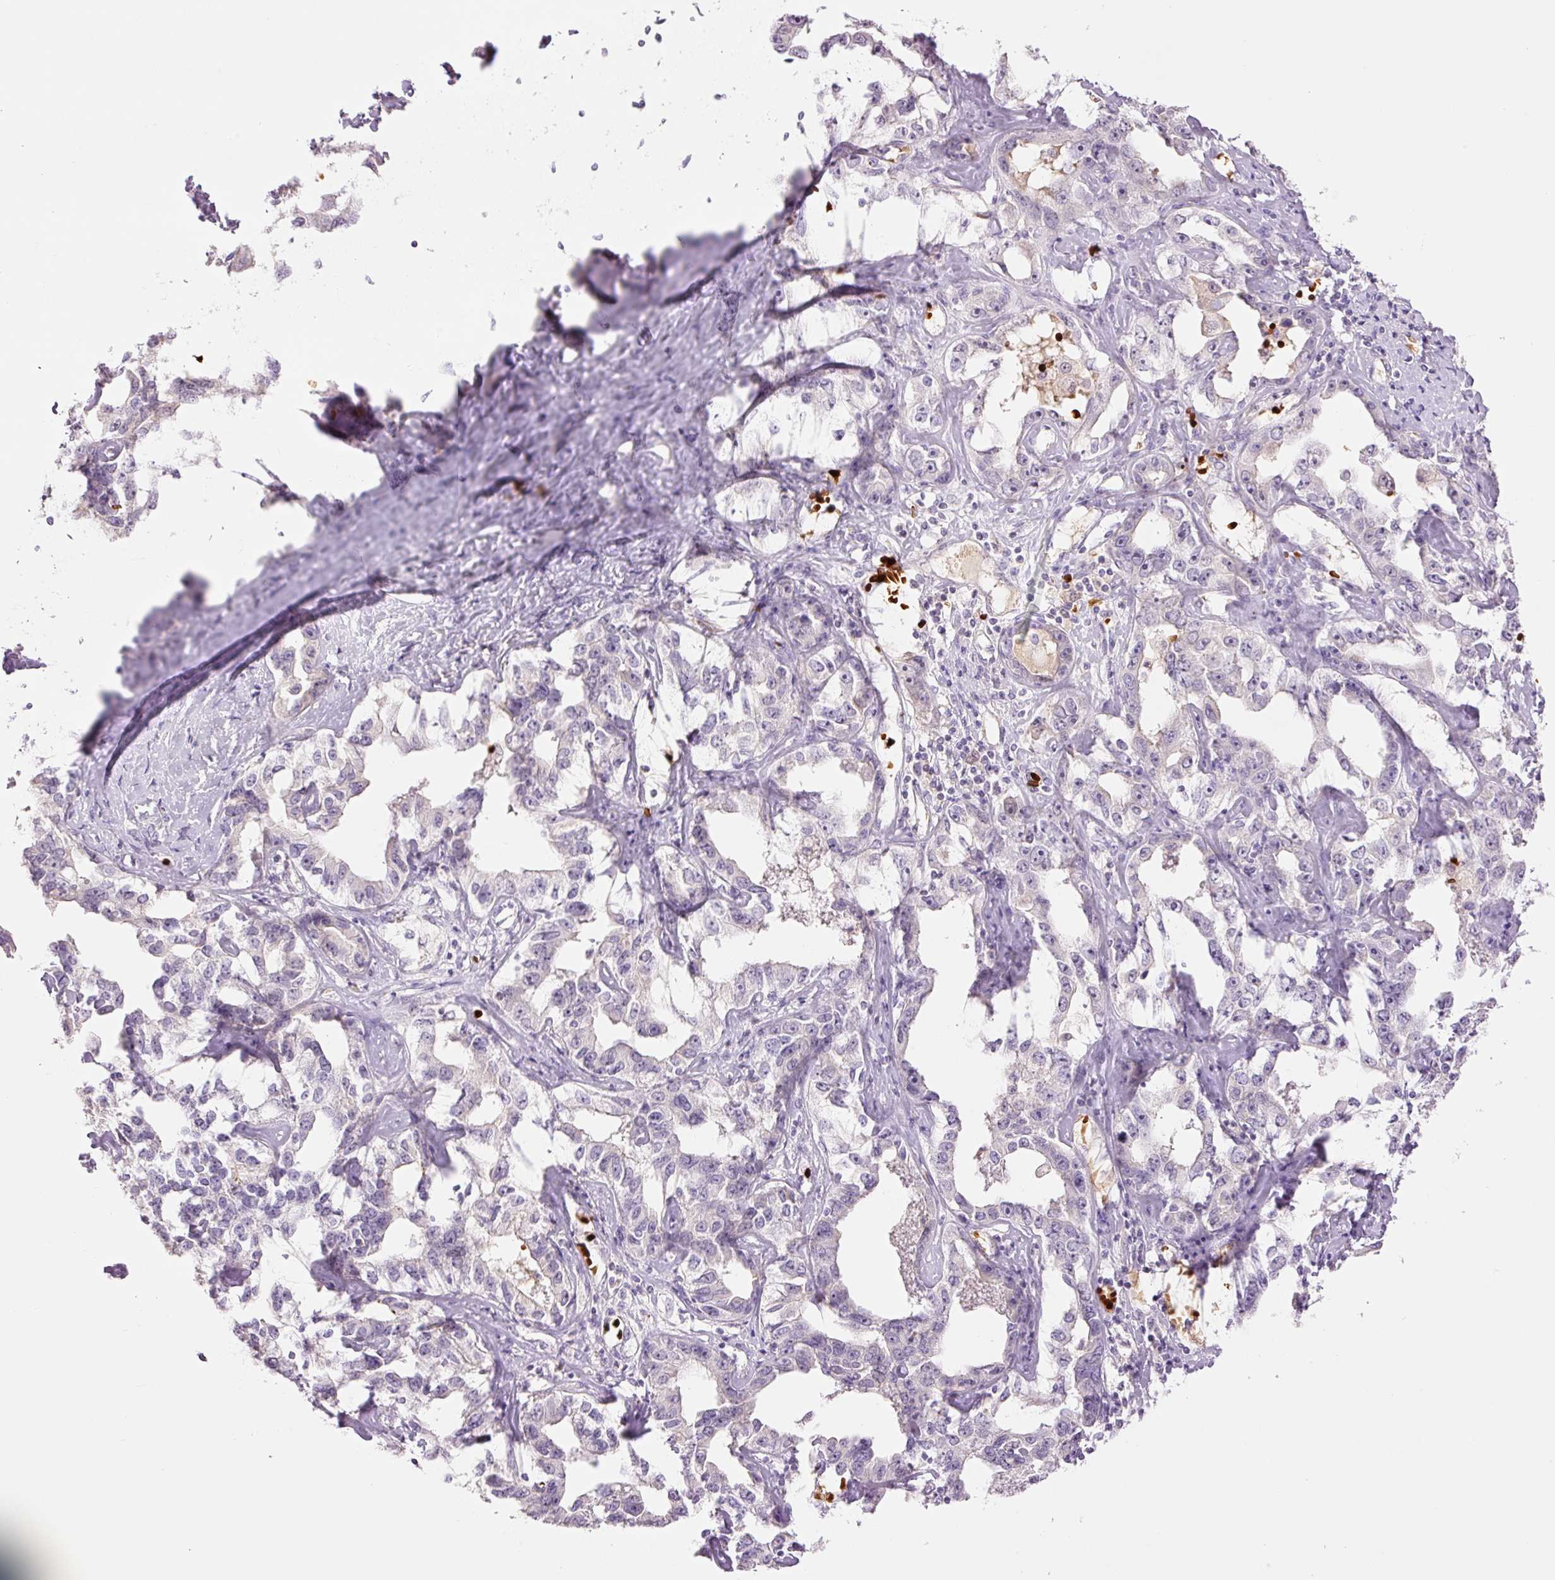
{"staining": {"intensity": "negative", "quantity": "none", "location": "none"}, "tissue": "liver cancer", "cell_type": "Tumor cells", "image_type": "cancer", "snomed": [{"axis": "morphology", "description": "Cholangiocarcinoma"}, {"axis": "topography", "description": "Liver"}], "caption": "The IHC micrograph has no significant positivity in tumor cells of liver cholangiocarcinoma tissue.", "gene": "LY6G6D", "patient": {"sex": "male", "age": 59}}